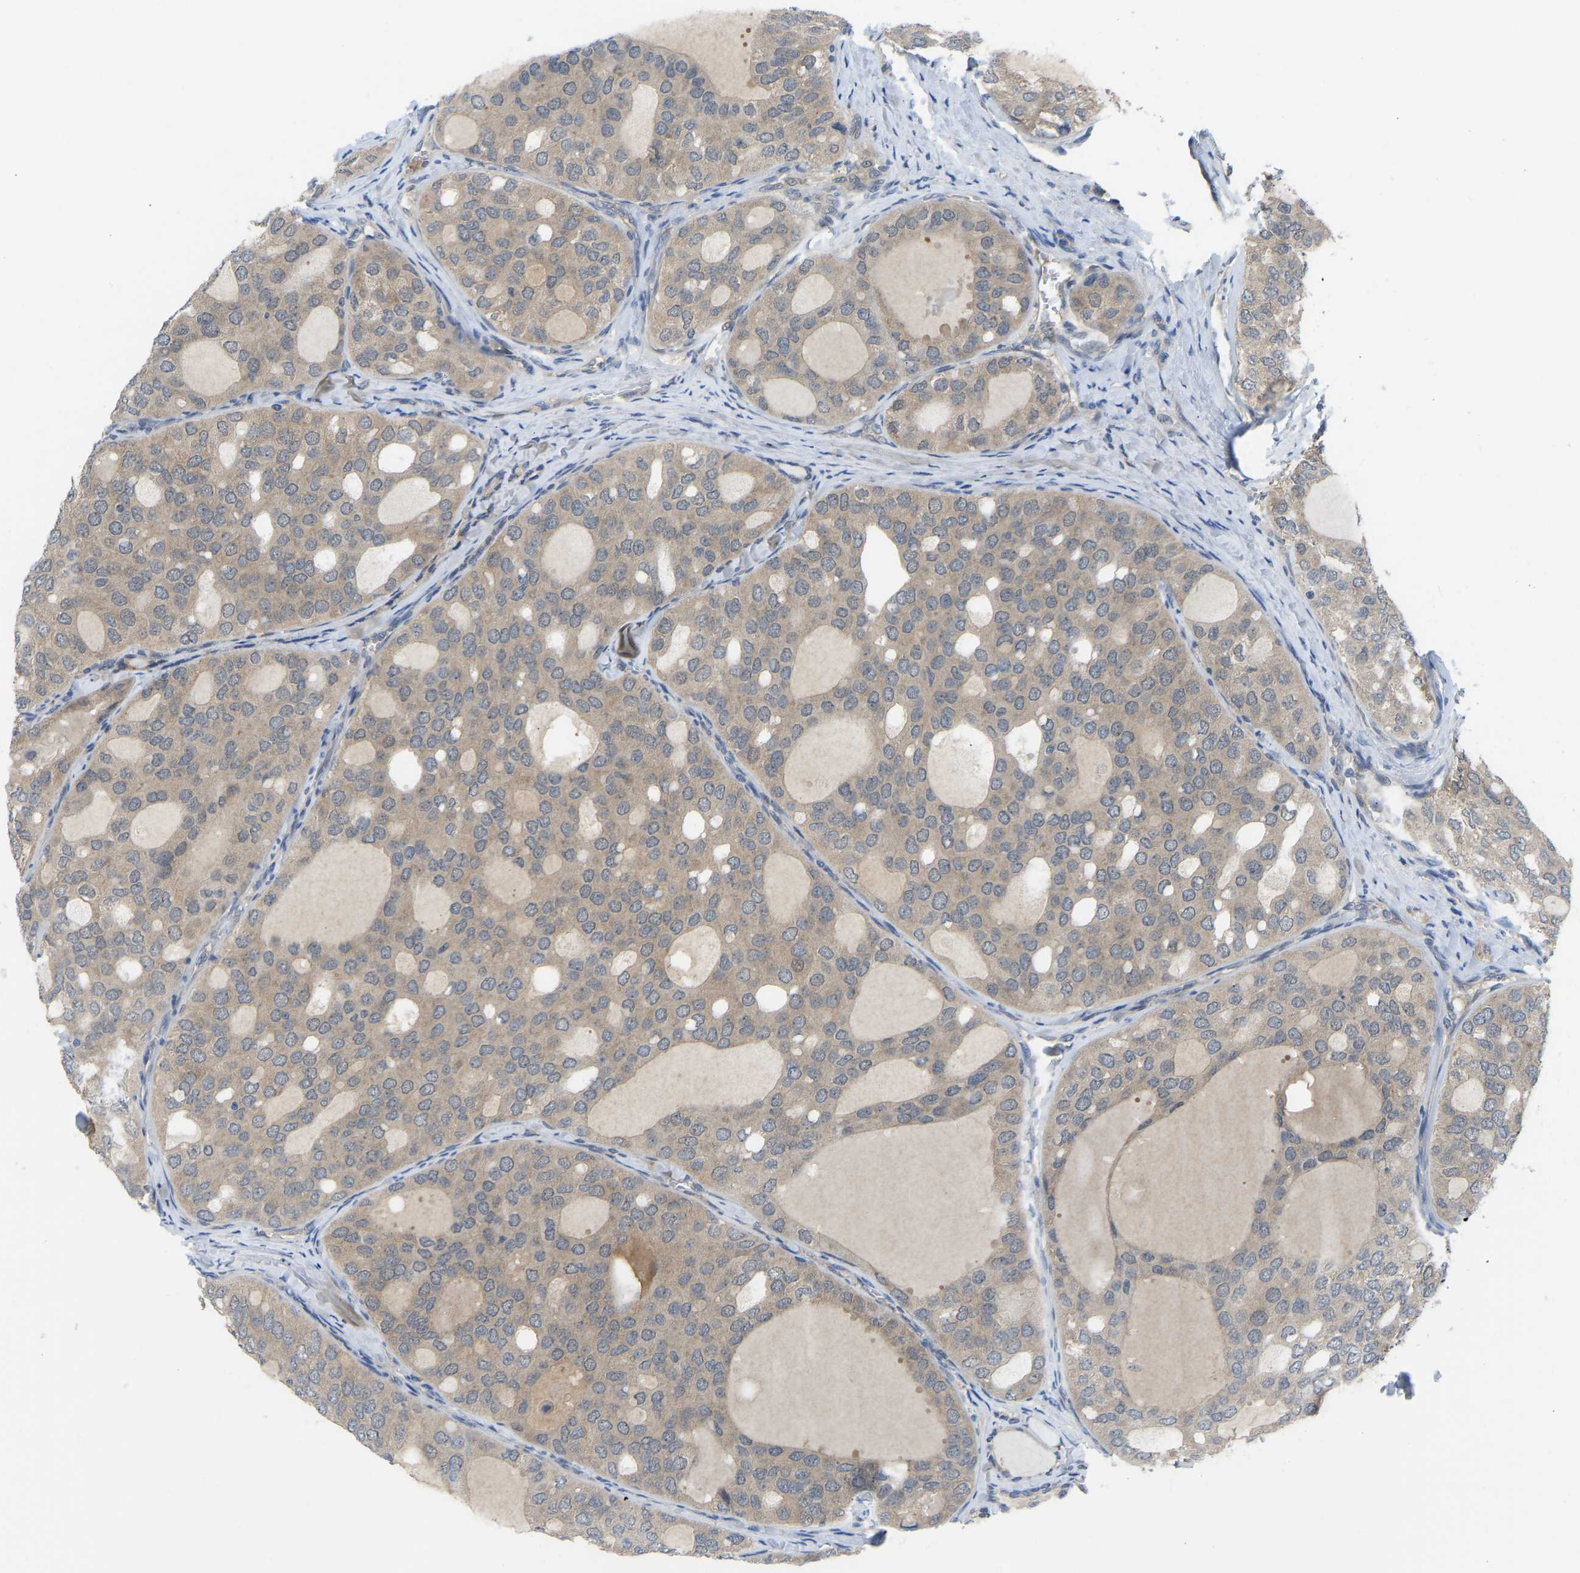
{"staining": {"intensity": "negative", "quantity": "none", "location": "none"}, "tissue": "thyroid cancer", "cell_type": "Tumor cells", "image_type": "cancer", "snomed": [{"axis": "morphology", "description": "Follicular adenoma carcinoma, NOS"}, {"axis": "topography", "description": "Thyroid gland"}], "caption": "Immunohistochemistry micrograph of thyroid cancer (follicular adenoma carcinoma) stained for a protein (brown), which reveals no expression in tumor cells. (DAB immunohistochemistry (IHC) with hematoxylin counter stain).", "gene": "ZNF251", "patient": {"sex": "male", "age": 75}}